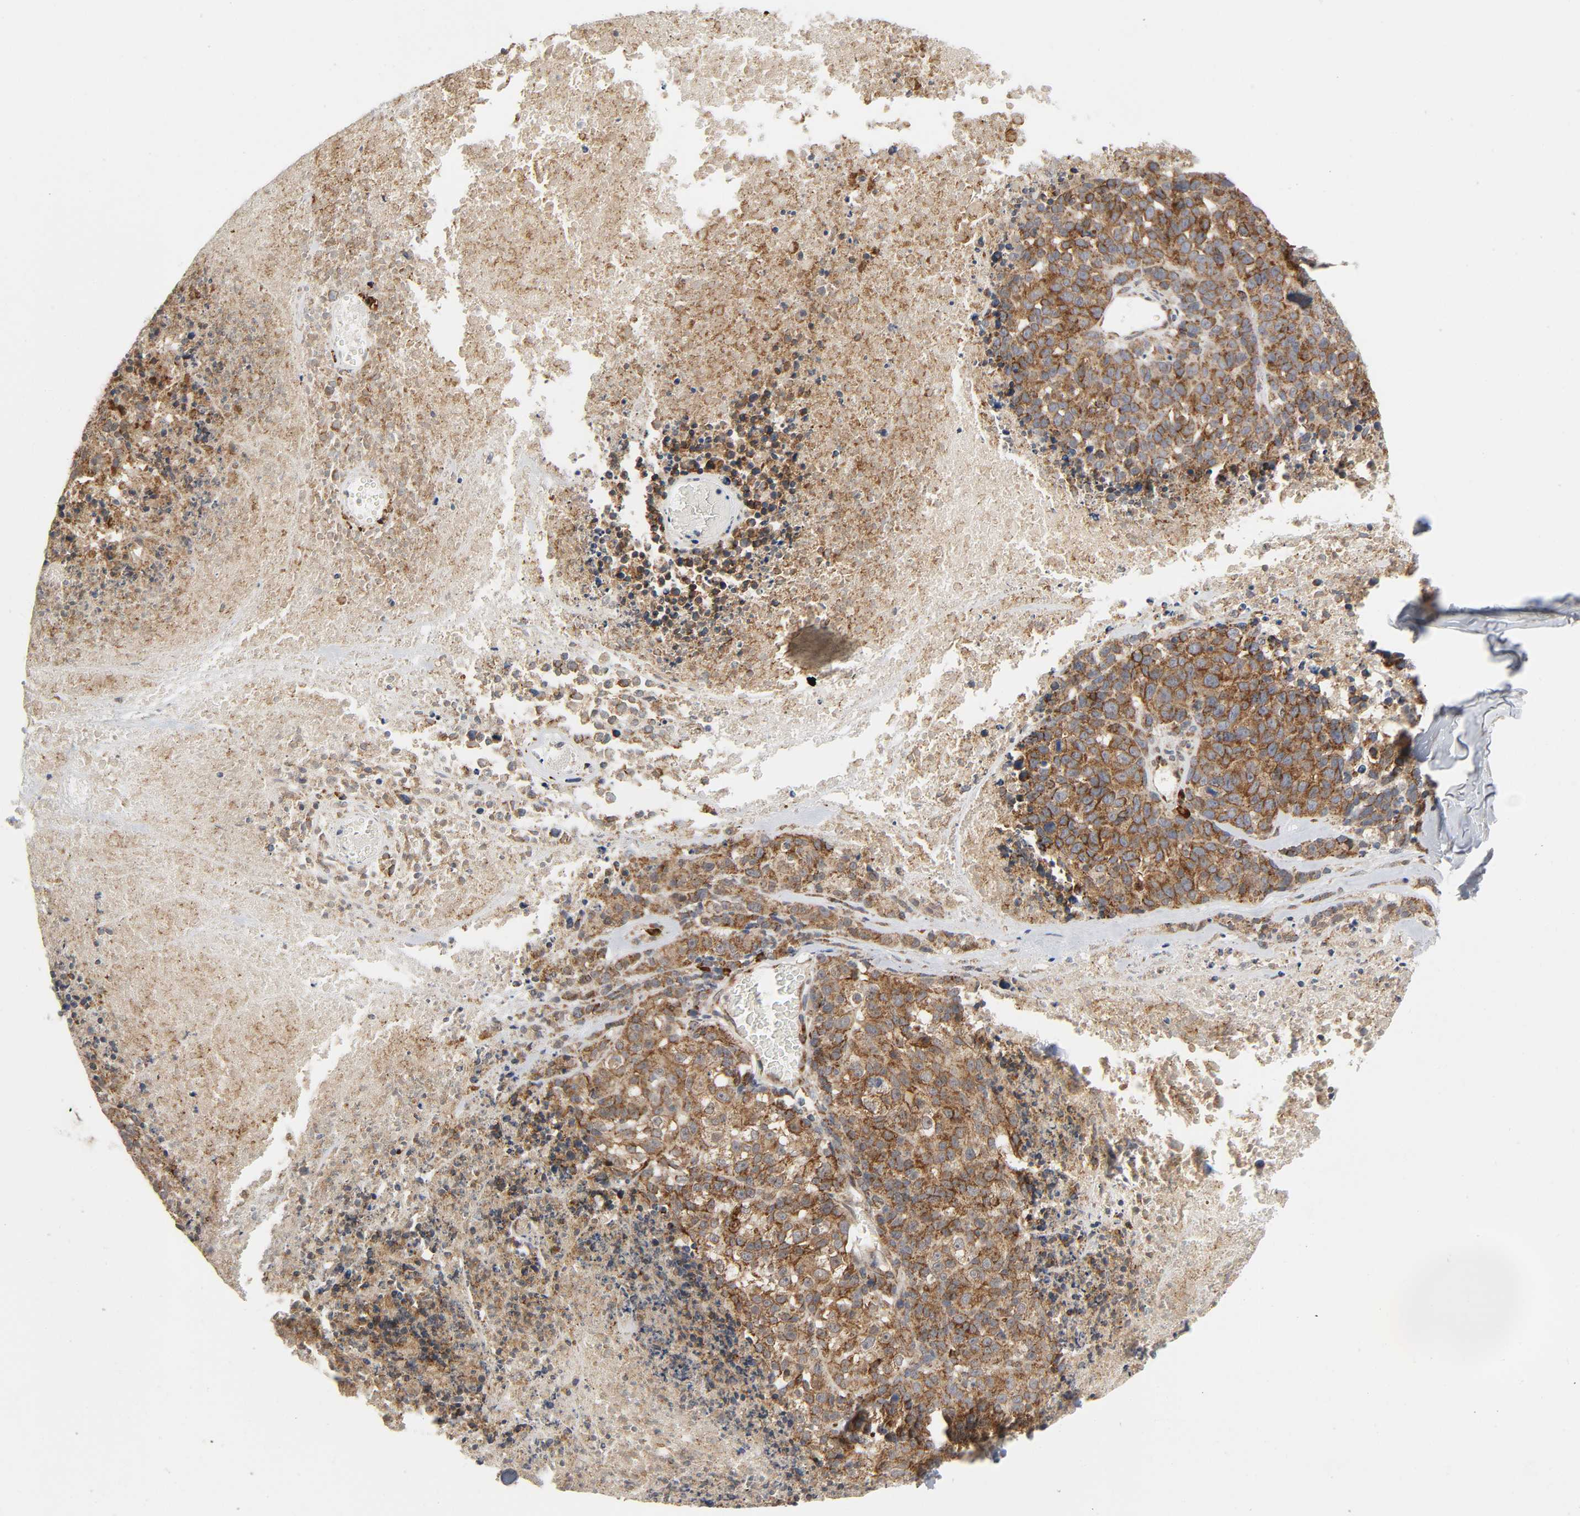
{"staining": {"intensity": "strong", "quantity": ">75%", "location": "cytoplasmic/membranous"}, "tissue": "melanoma", "cell_type": "Tumor cells", "image_type": "cancer", "snomed": [{"axis": "morphology", "description": "Malignant melanoma, Metastatic site"}, {"axis": "topography", "description": "Cerebral cortex"}], "caption": "An IHC micrograph of tumor tissue is shown. Protein staining in brown shows strong cytoplasmic/membranous positivity in melanoma within tumor cells.", "gene": "SLC30A9", "patient": {"sex": "female", "age": 52}}